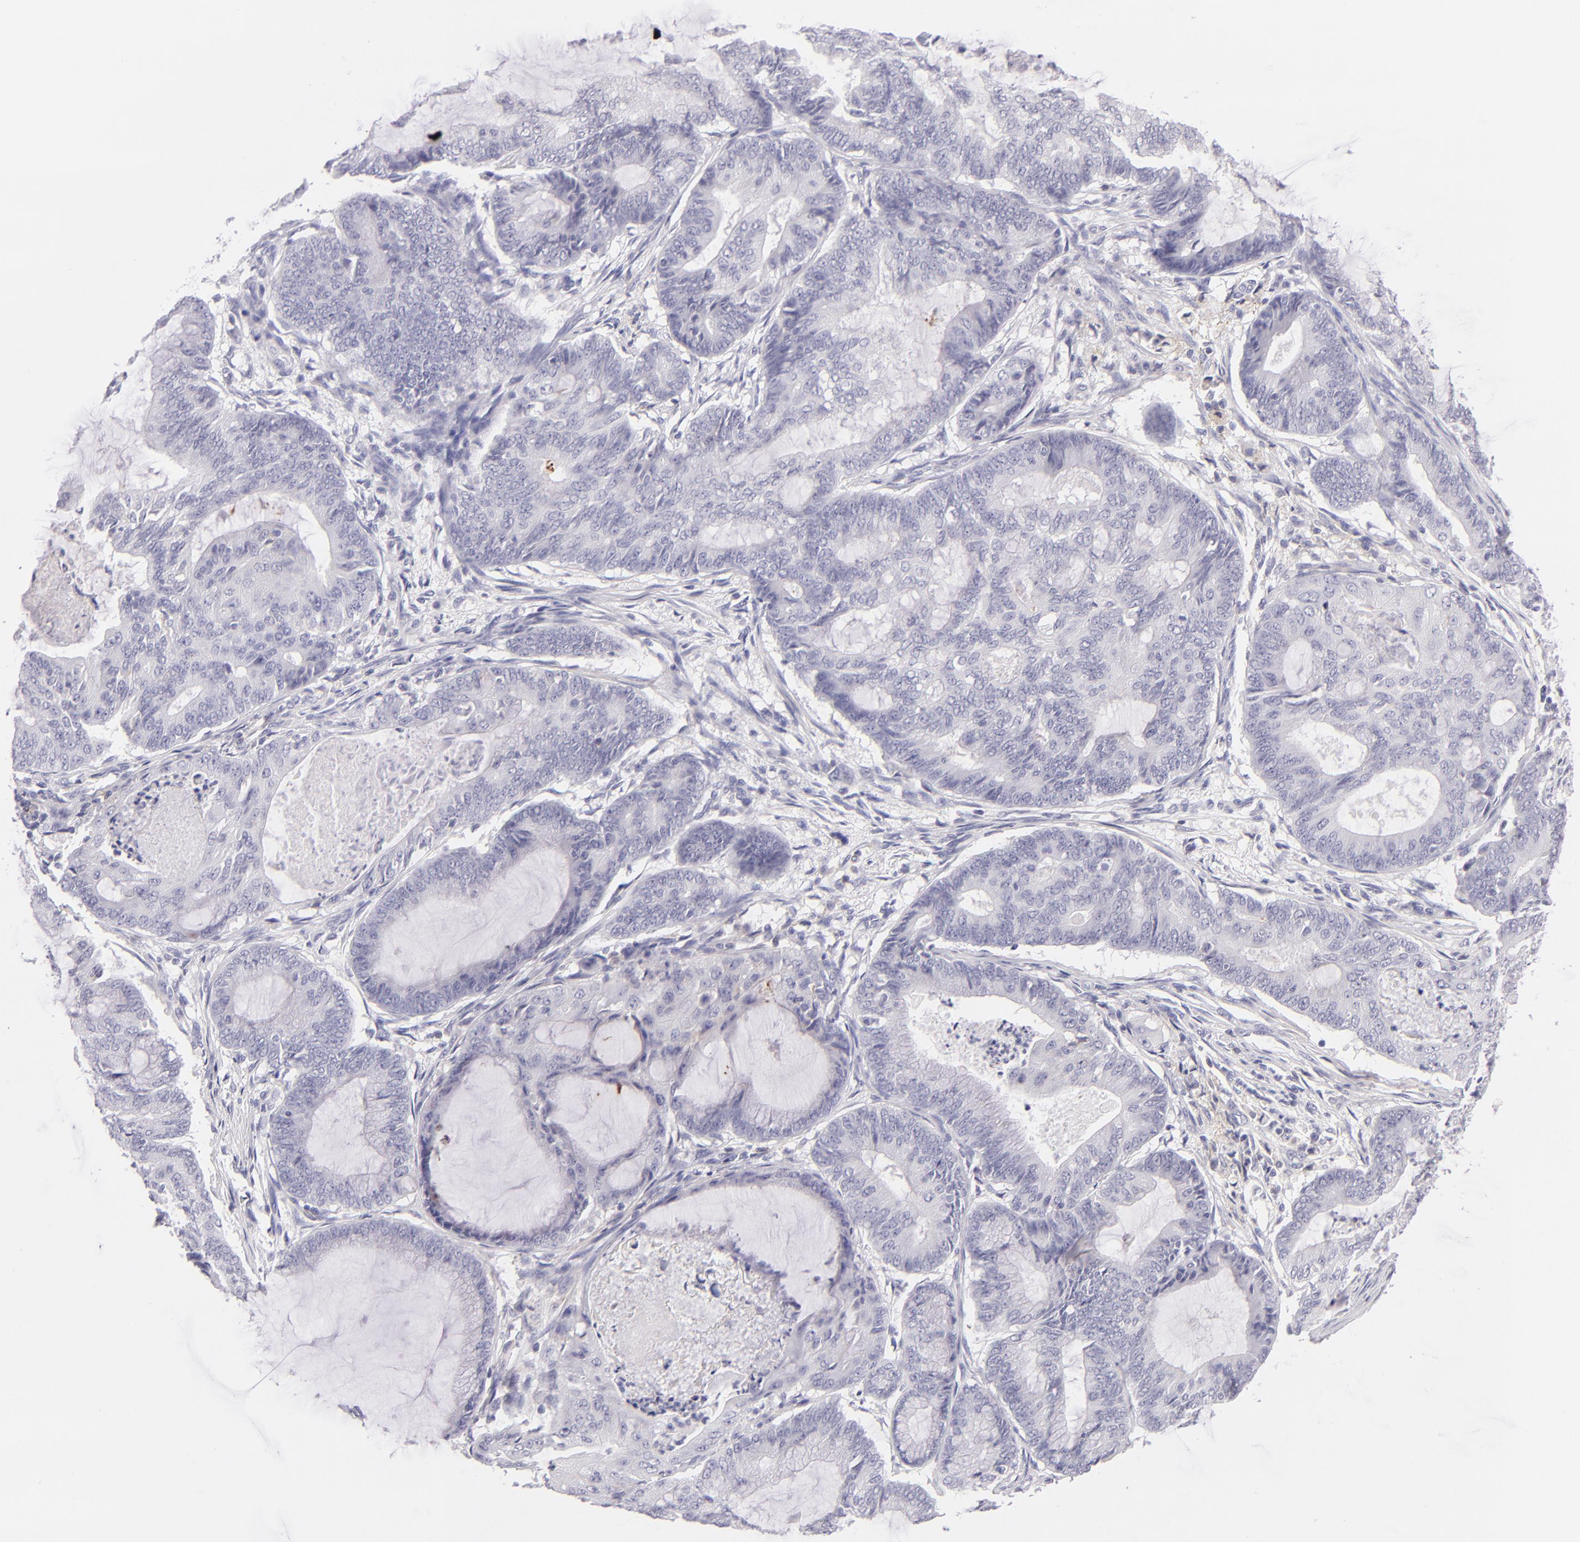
{"staining": {"intensity": "negative", "quantity": "none", "location": "none"}, "tissue": "endometrial cancer", "cell_type": "Tumor cells", "image_type": "cancer", "snomed": [{"axis": "morphology", "description": "Adenocarcinoma, NOS"}, {"axis": "topography", "description": "Endometrium"}], "caption": "Endometrial adenocarcinoma was stained to show a protein in brown. There is no significant staining in tumor cells.", "gene": "CD48", "patient": {"sex": "female", "age": 63}}